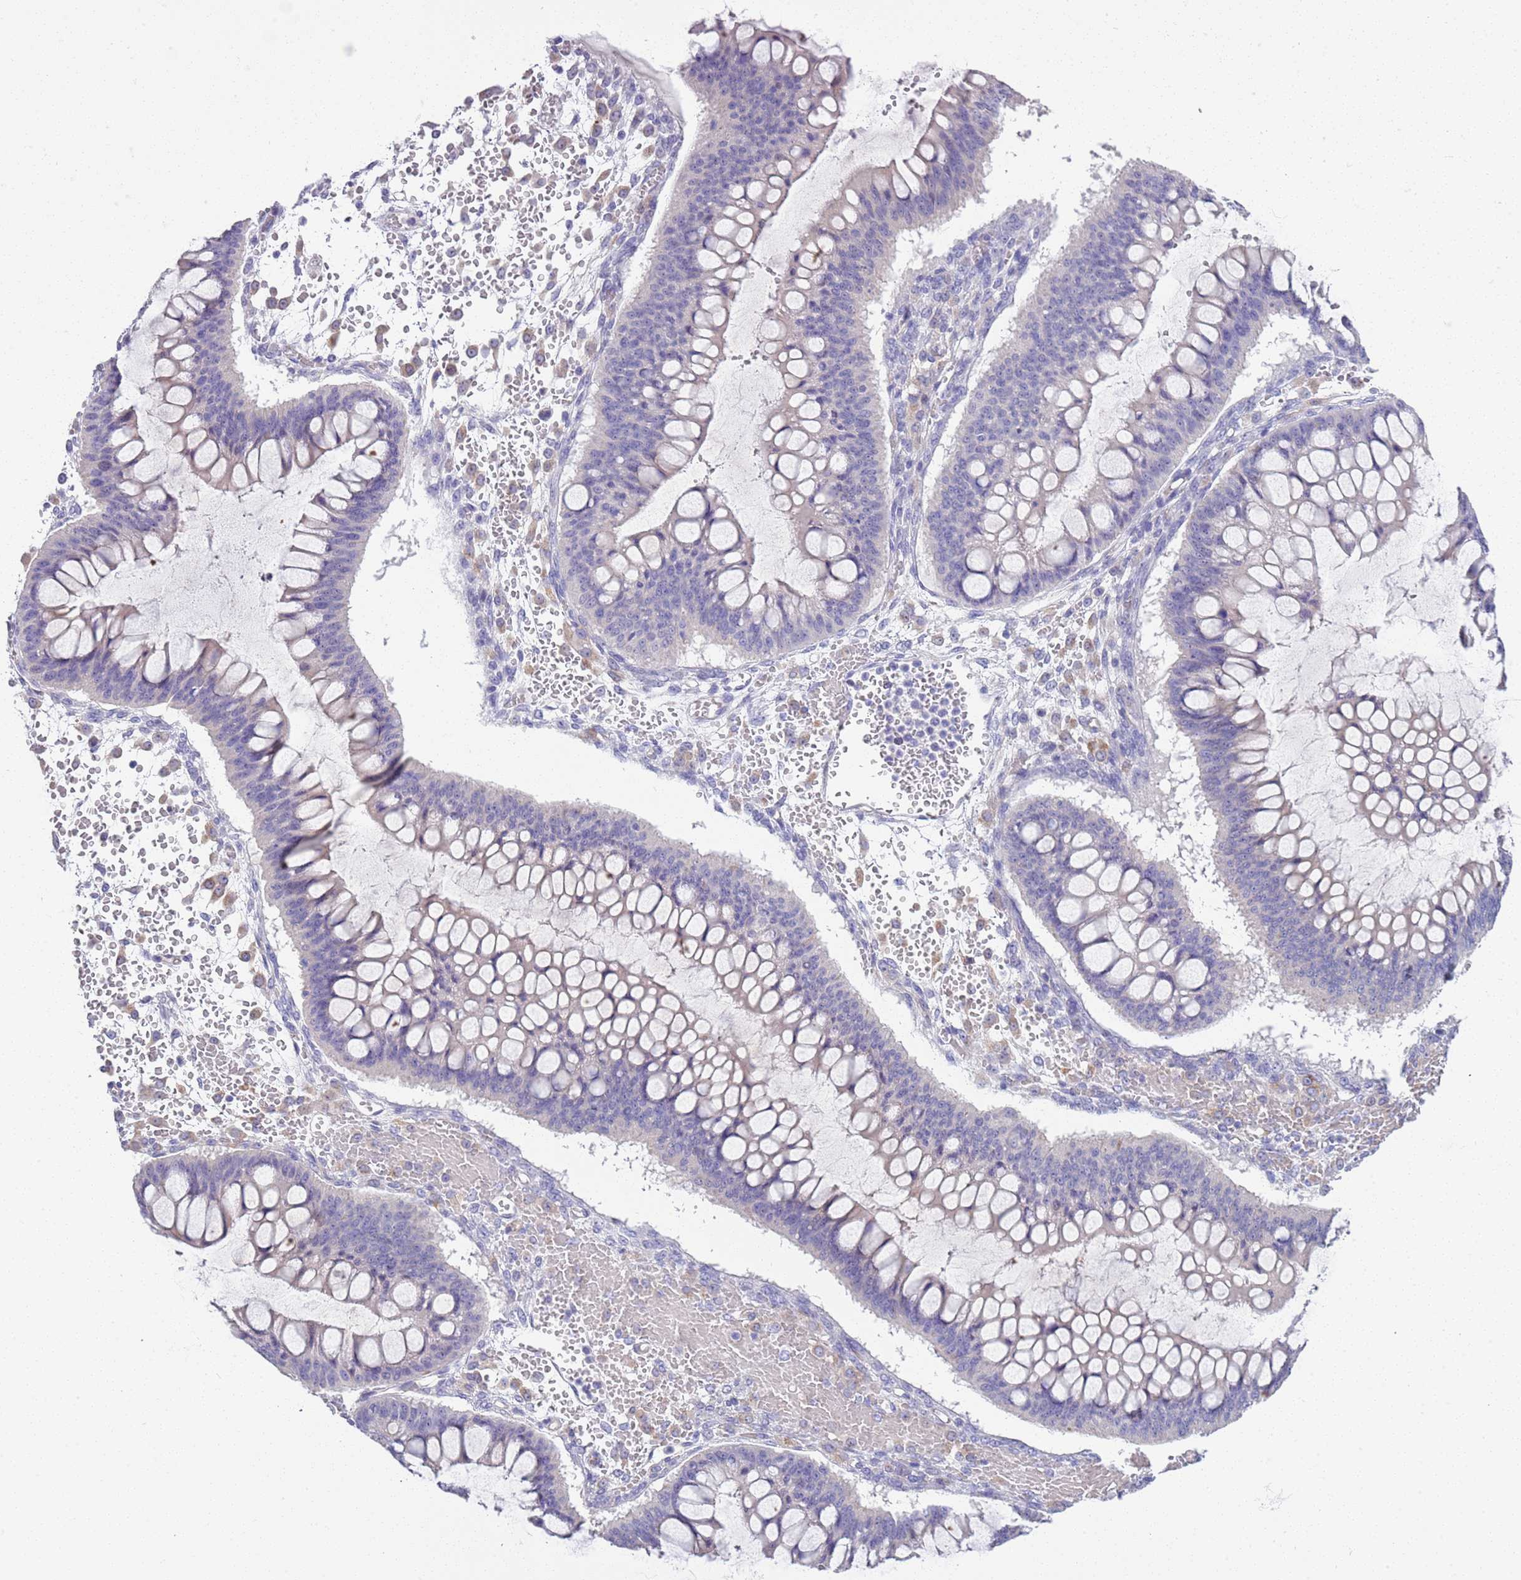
{"staining": {"intensity": "negative", "quantity": "none", "location": "none"}, "tissue": "ovarian cancer", "cell_type": "Tumor cells", "image_type": "cancer", "snomed": [{"axis": "morphology", "description": "Cystadenocarcinoma, mucinous, NOS"}, {"axis": "topography", "description": "Ovary"}], "caption": "Protein analysis of ovarian mucinous cystadenocarcinoma shows no significant positivity in tumor cells.", "gene": "BRMS1L", "patient": {"sex": "female", "age": 73}}